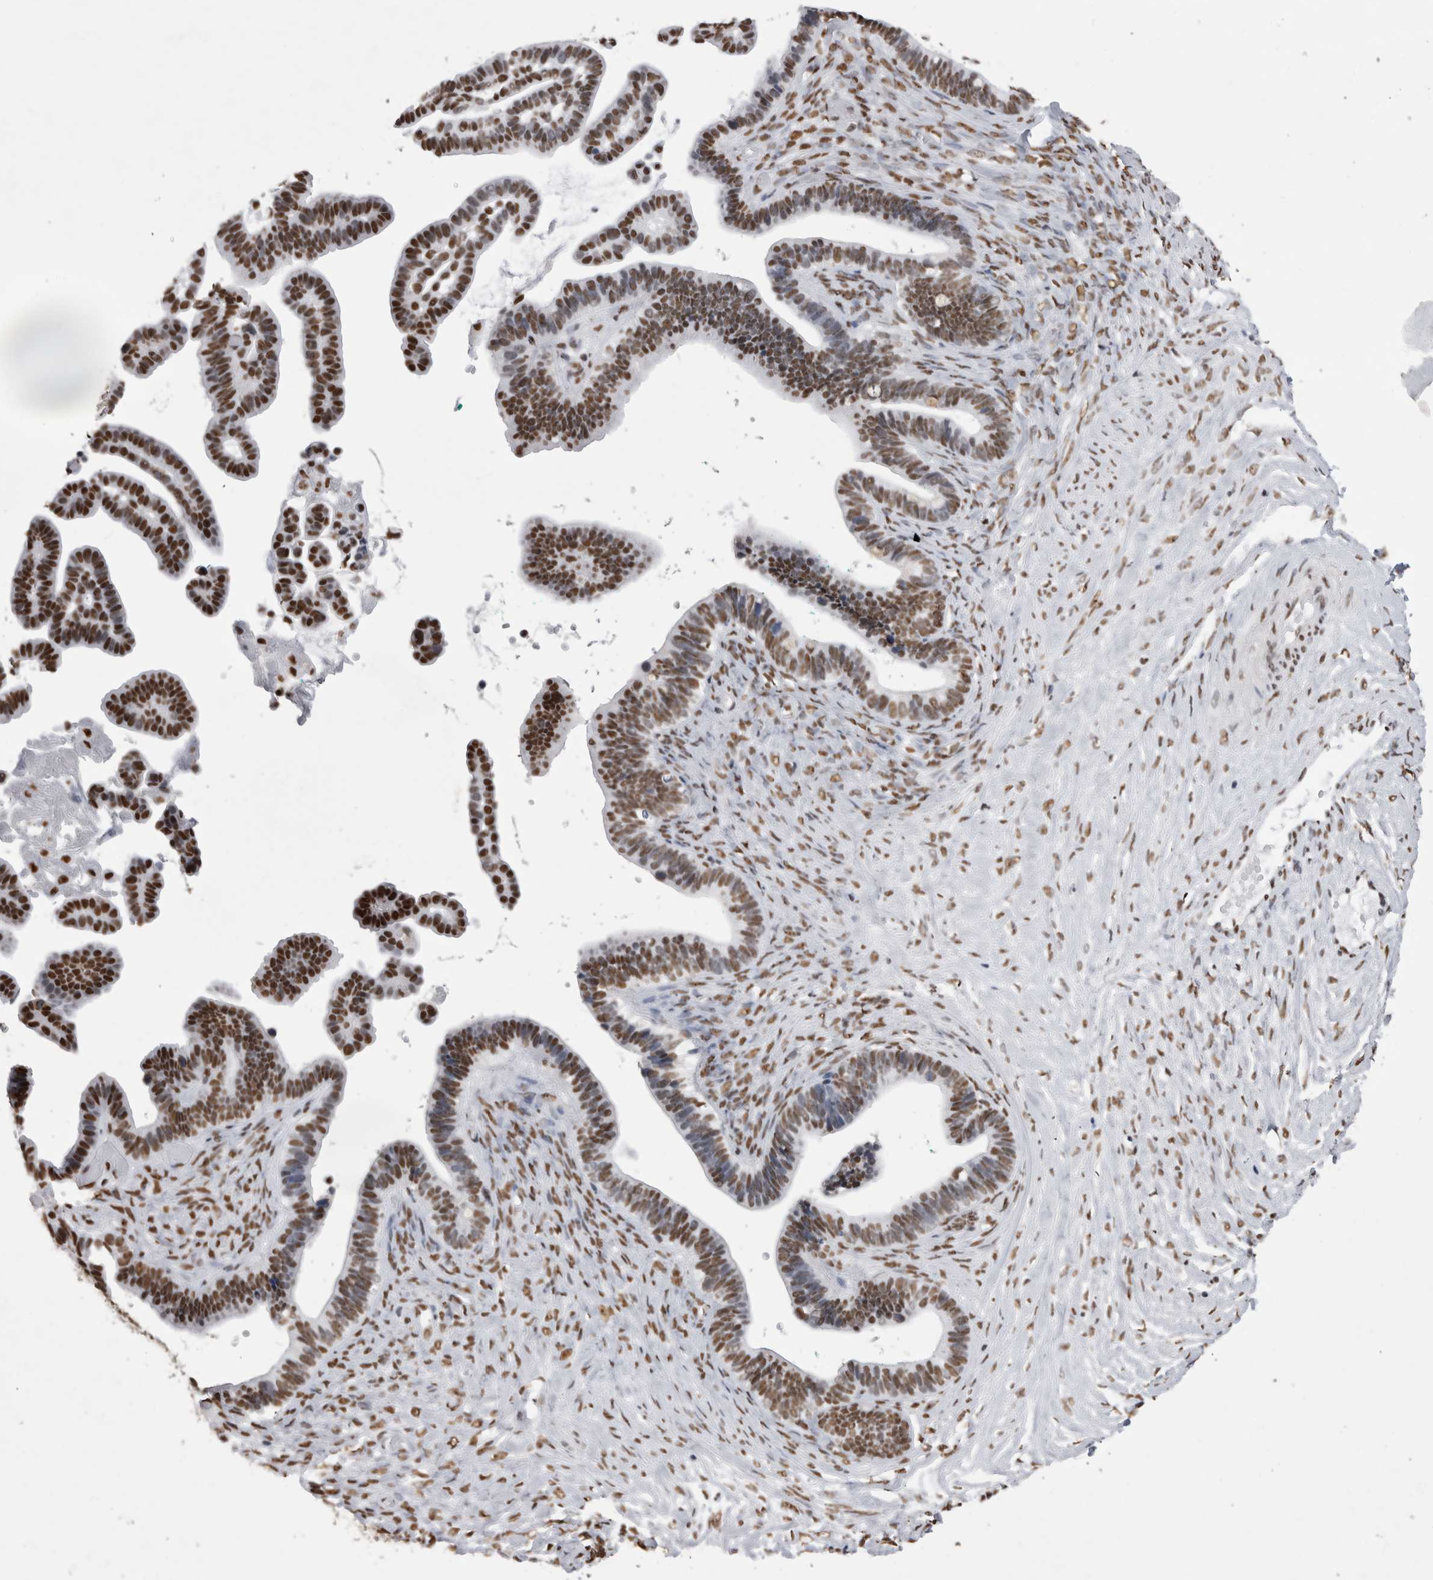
{"staining": {"intensity": "strong", "quantity": "25%-75%", "location": "nuclear"}, "tissue": "ovarian cancer", "cell_type": "Tumor cells", "image_type": "cancer", "snomed": [{"axis": "morphology", "description": "Cystadenocarcinoma, serous, NOS"}, {"axis": "topography", "description": "Ovary"}], "caption": "Immunohistochemical staining of human ovarian cancer (serous cystadenocarcinoma) reveals high levels of strong nuclear positivity in about 25%-75% of tumor cells.", "gene": "ALPK3", "patient": {"sex": "female", "age": 56}}